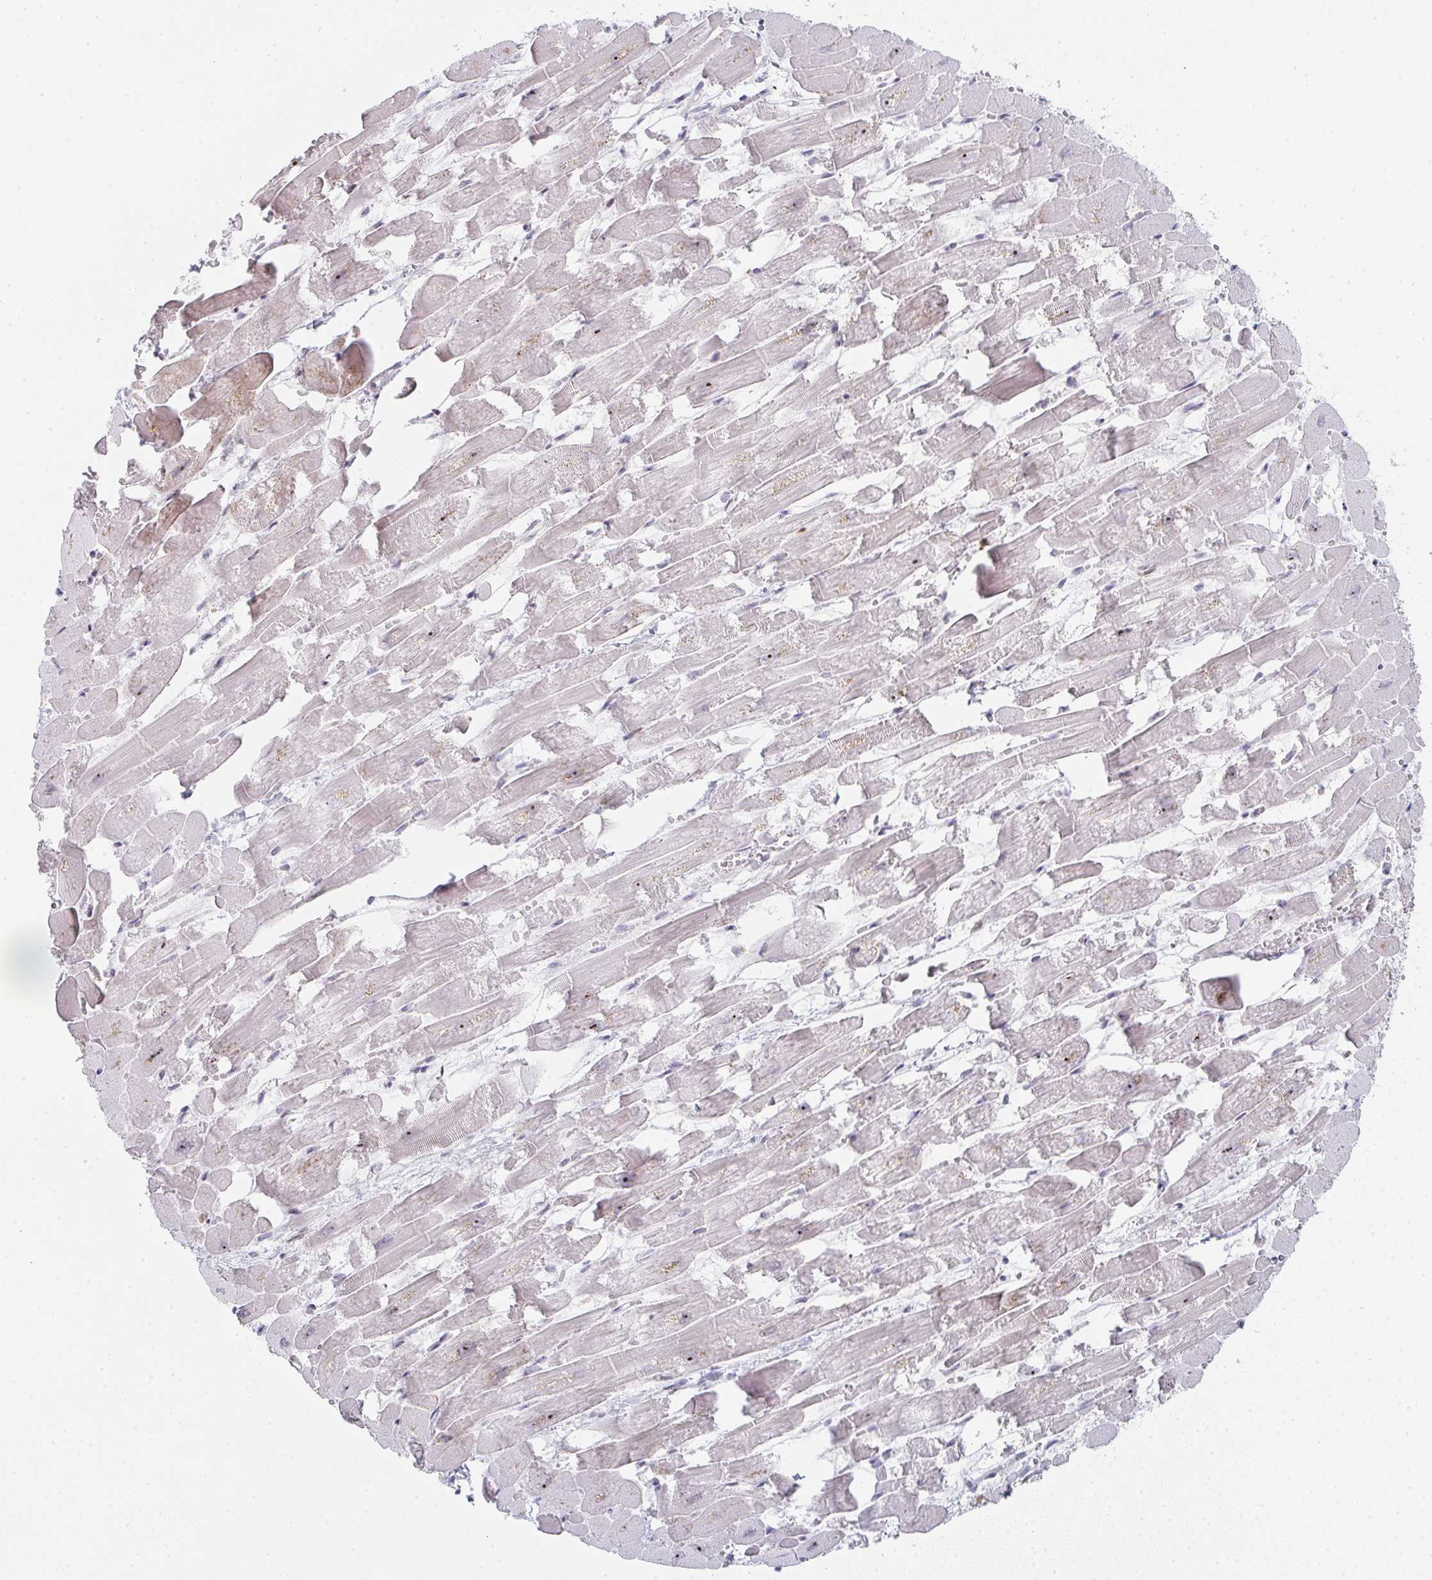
{"staining": {"intensity": "moderate", "quantity": "<25%", "location": "nuclear"}, "tissue": "heart muscle", "cell_type": "Cardiomyocytes", "image_type": "normal", "snomed": [{"axis": "morphology", "description": "Normal tissue, NOS"}, {"axis": "topography", "description": "Heart"}], "caption": "Heart muscle stained with immunohistochemistry exhibits moderate nuclear expression in approximately <25% of cardiomyocytes.", "gene": "LIN54", "patient": {"sex": "female", "age": 52}}